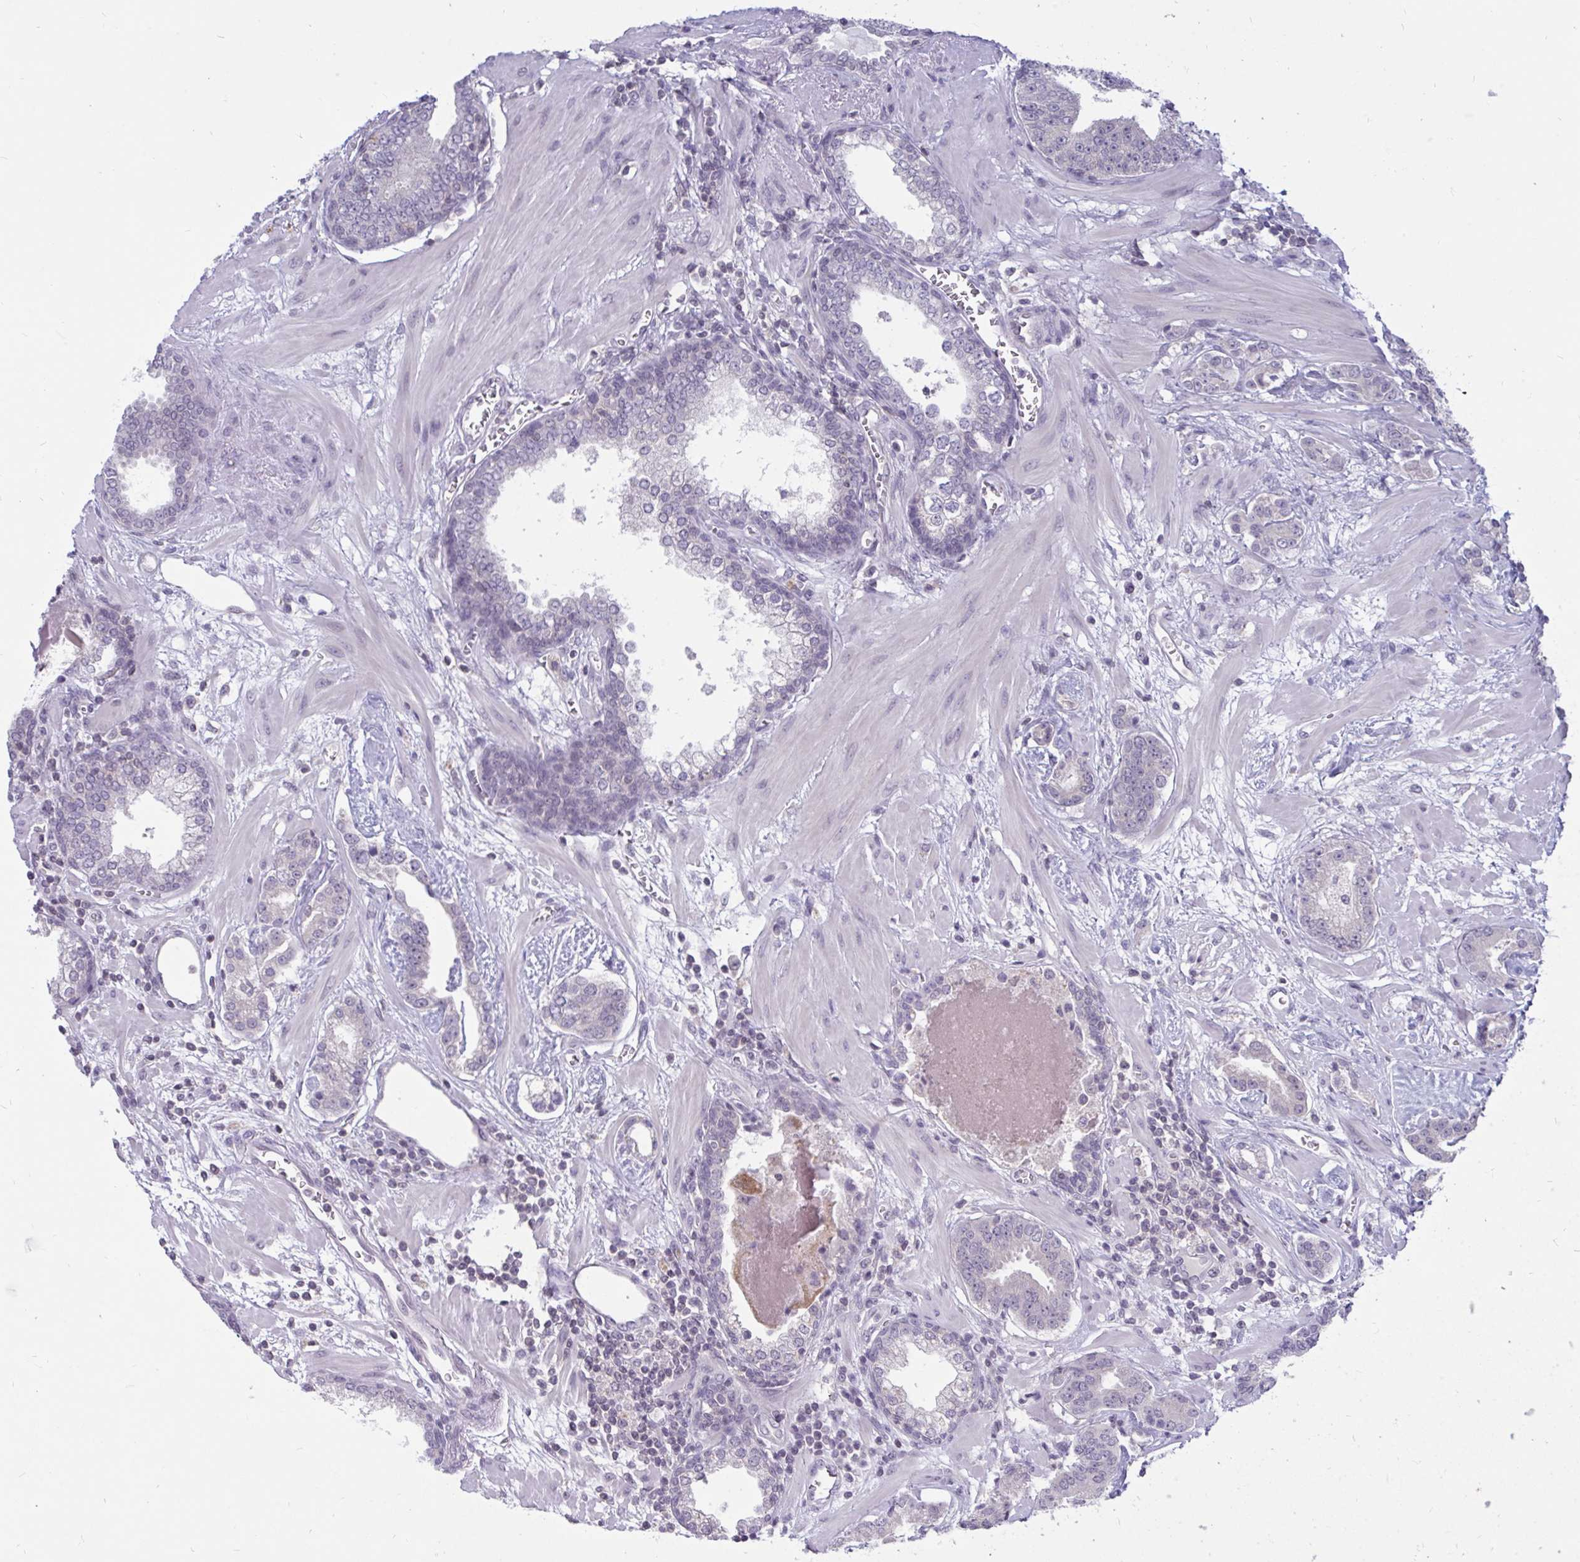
{"staining": {"intensity": "negative", "quantity": "none", "location": "none"}, "tissue": "prostate cancer", "cell_type": "Tumor cells", "image_type": "cancer", "snomed": [{"axis": "morphology", "description": "Adenocarcinoma, Low grade"}, {"axis": "topography", "description": "Prostate"}], "caption": "The micrograph shows no significant expression in tumor cells of prostate cancer (low-grade adenocarcinoma).", "gene": "ARPP19", "patient": {"sex": "male", "age": 62}}